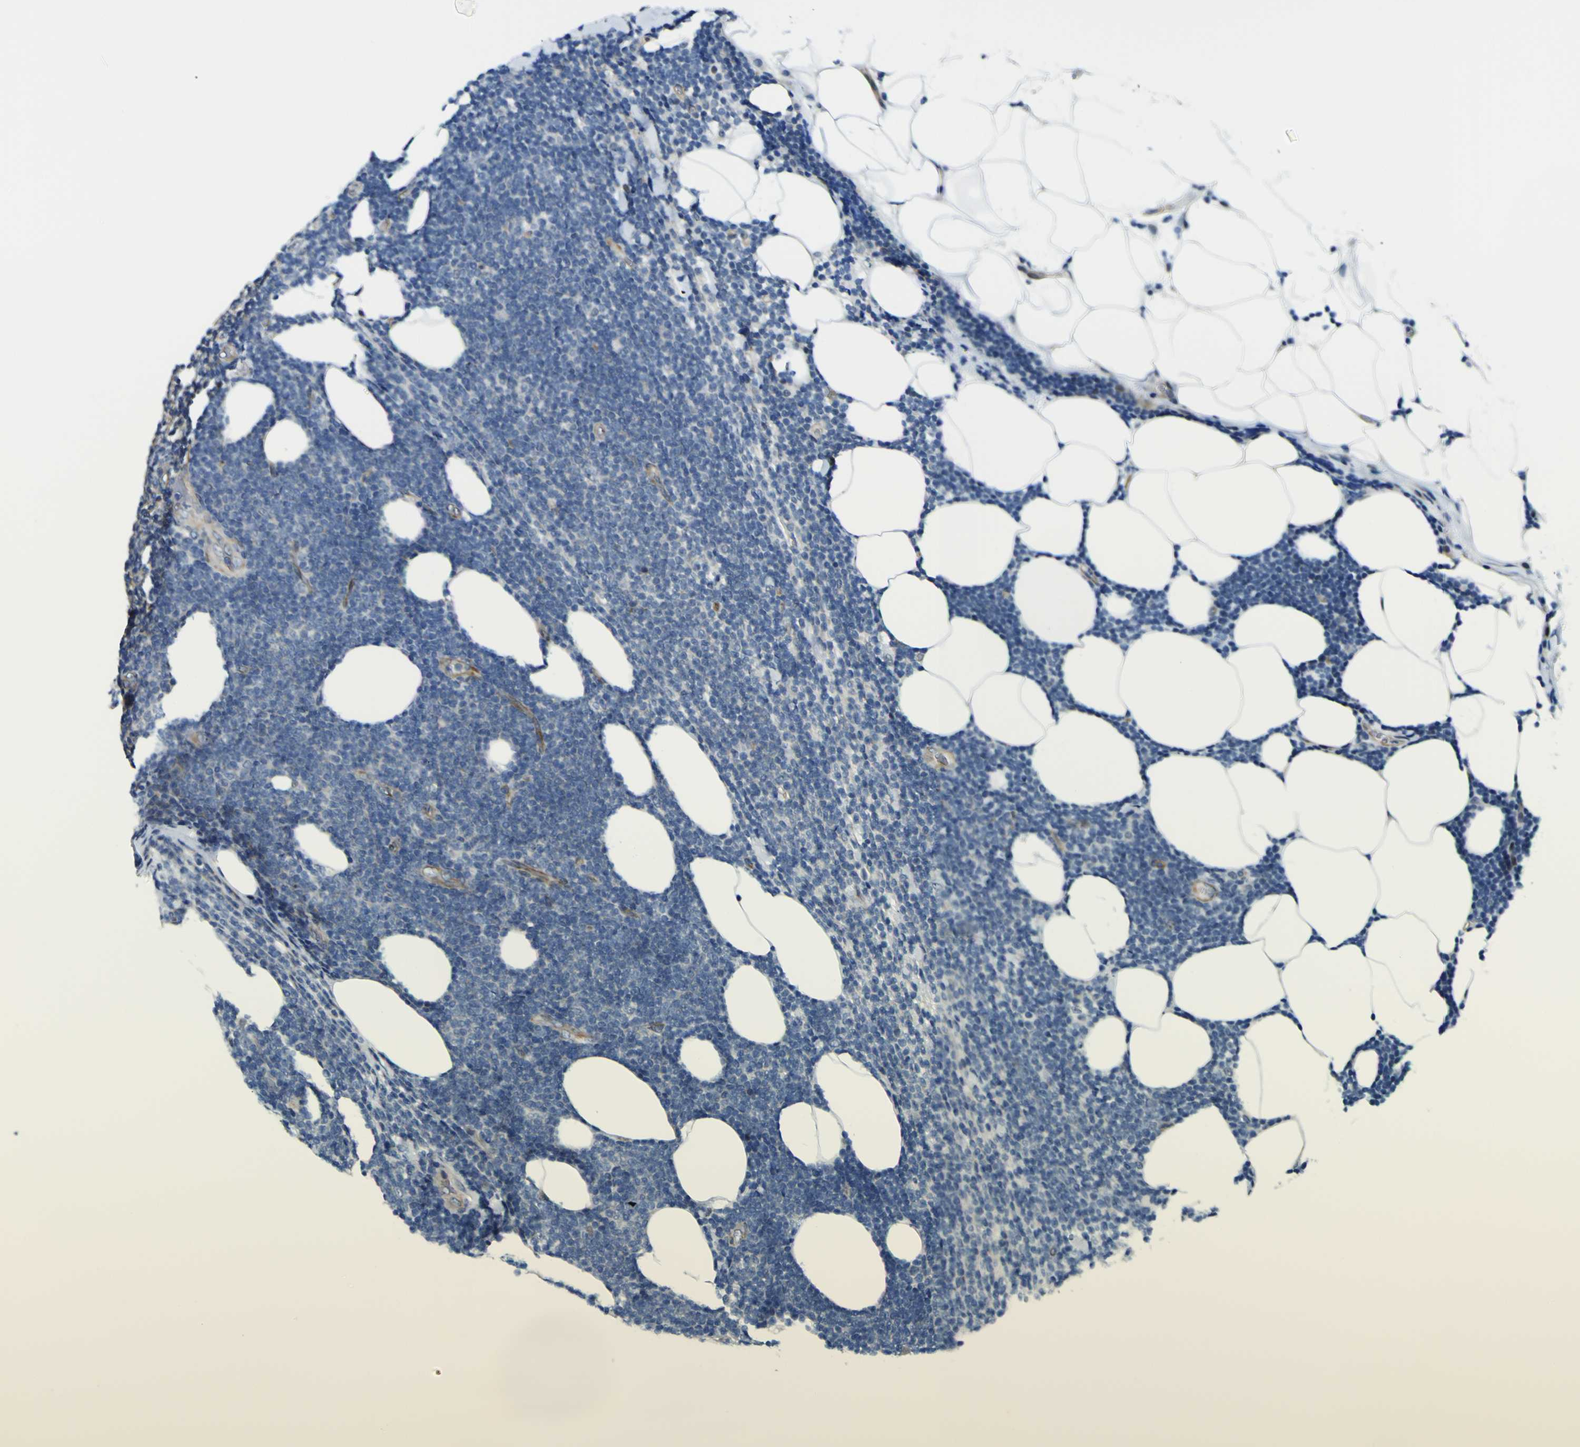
{"staining": {"intensity": "negative", "quantity": "none", "location": "none"}, "tissue": "lymphoma", "cell_type": "Tumor cells", "image_type": "cancer", "snomed": [{"axis": "morphology", "description": "Malignant lymphoma, non-Hodgkin's type, Low grade"}, {"axis": "topography", "description": "Lymph node"}], "caption": "The immunohistochemistry (IHC) image has no significant expression in tumor cells of low-grade malignant lymphoma, non-Hodgkin's type tissue. (DAB (3,3'-diaminobenzidine) IHC visualized using brightfield microscopy, high magnification).", "gene": "KDM7A", "patient": {"sex": "male", "age": 66}}